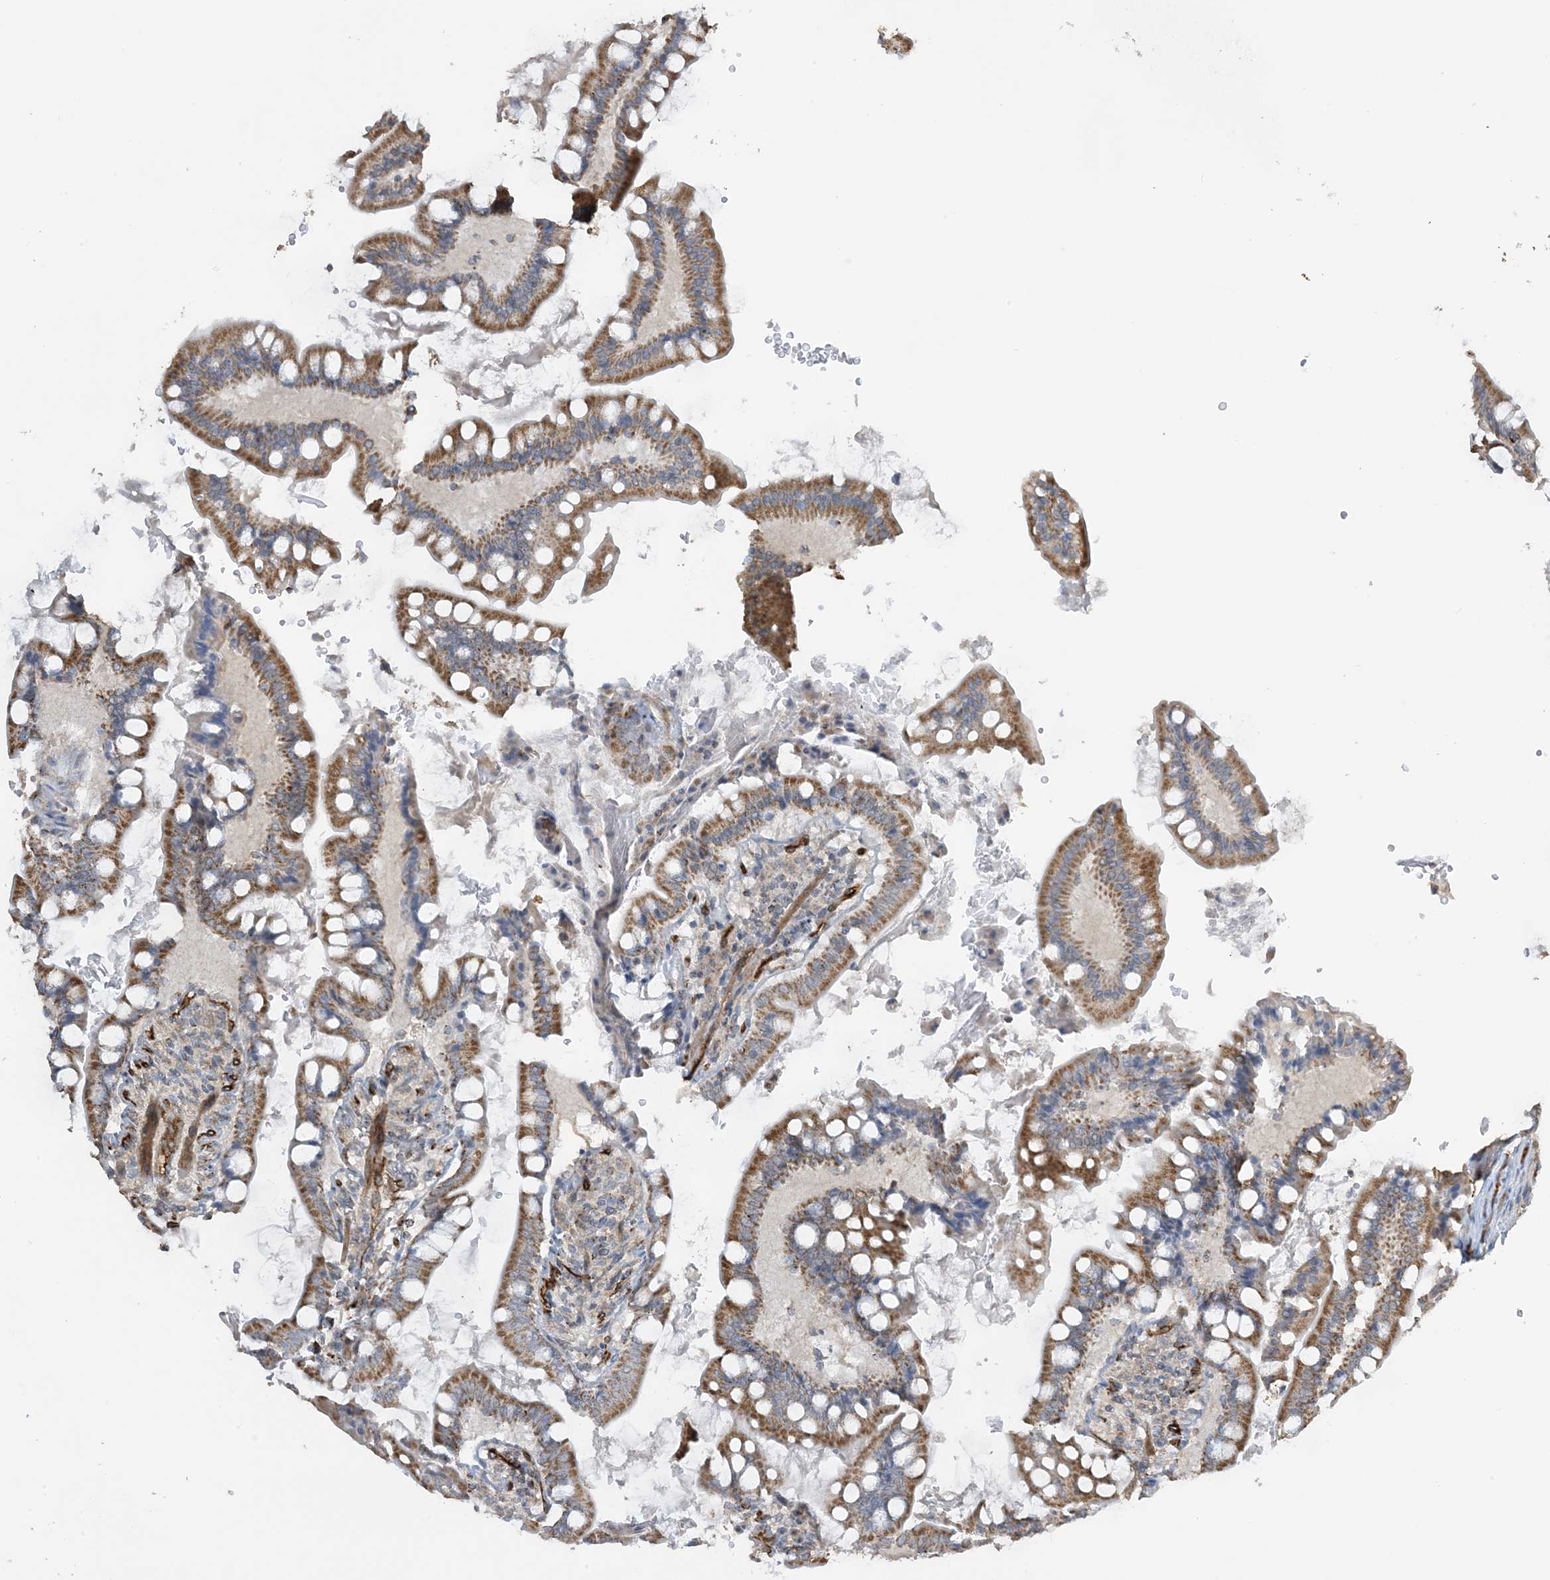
{"staining": {"intensity": "moderate", "quantity": ">75%", "location": "cytoplasmic/membranous"}, "tissue": "small intestine", "cell_type": "Glandular cells", "image_type": "normal", "snomed": [{"axis": "morphology", "description": "Normal tissue, NOS"}, {"axis": "topography", "description": "Small intestine"}], "caption": "High-power microscopy captured an immunohistochemistry (IHC) histopathology image of benign small intestine, revealing moderate cytoplasmic/membranous positivity in approximately >75% of glandular cells. The staining is performed using DAB (3,3'-diaminobenzidine) brown chromogen to label protein expression. The nuclei are counter-stained blue using hematoxylin.", "gene": "AGA", "patient": {"sex": "male", "age": 7}}